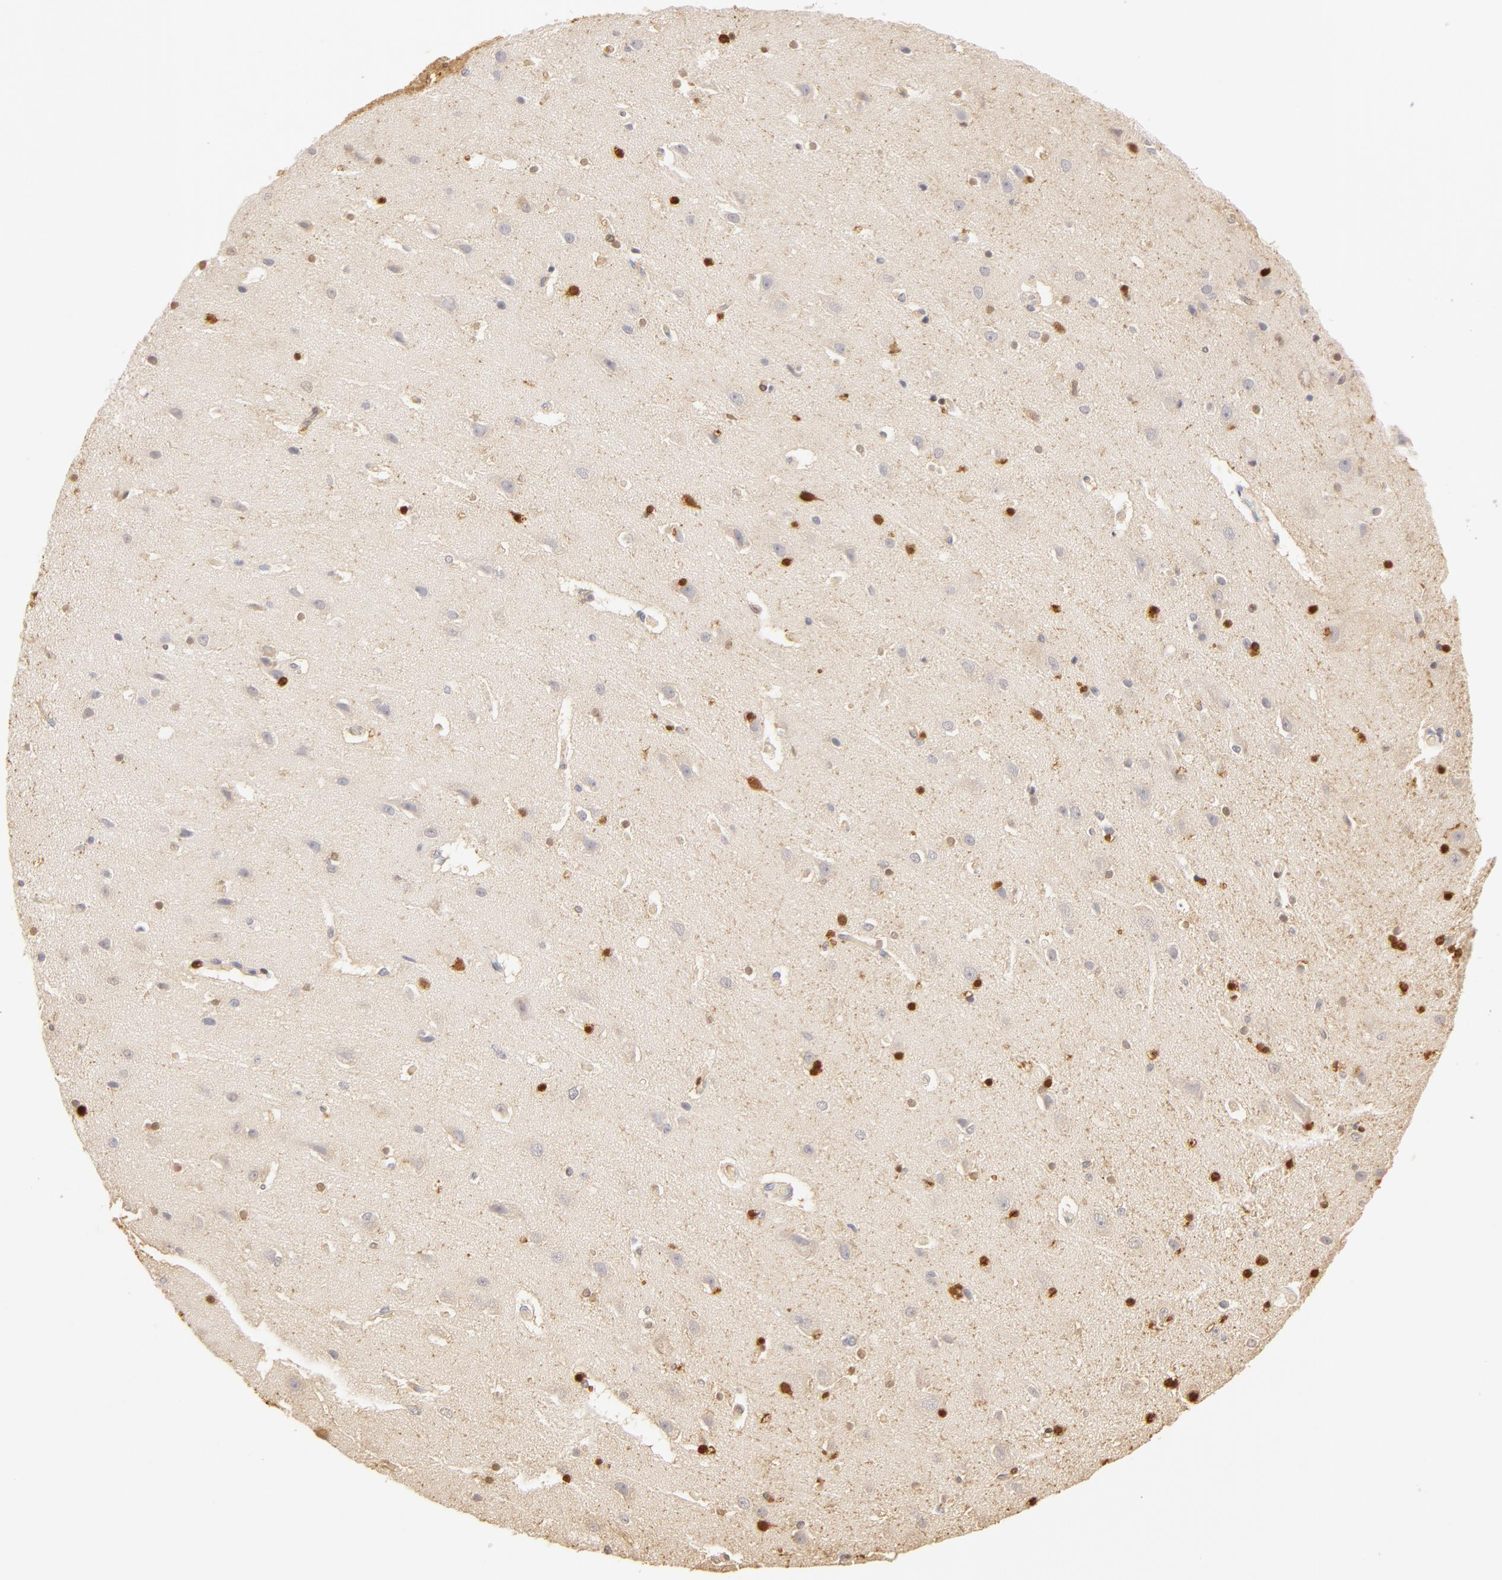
{"staining": {"intensity": "moderate", "quantity": "25%-75%", "location": "nuclear"}, "tissue": "caudate", "cell_type": "Glial cells", "image_type": "normal", "snomed": [{"axis": "morphology", "description": "Normal tissue, NOS"}, {"axis": "topography", "description": "Lateral ventricle wall"}], "caption": "A brown stain labels moderate nuclear positivity of a protein in glial cells of benign caudate.", "gene": "CA2", "patient": {"sex": "female", "age": 54}}